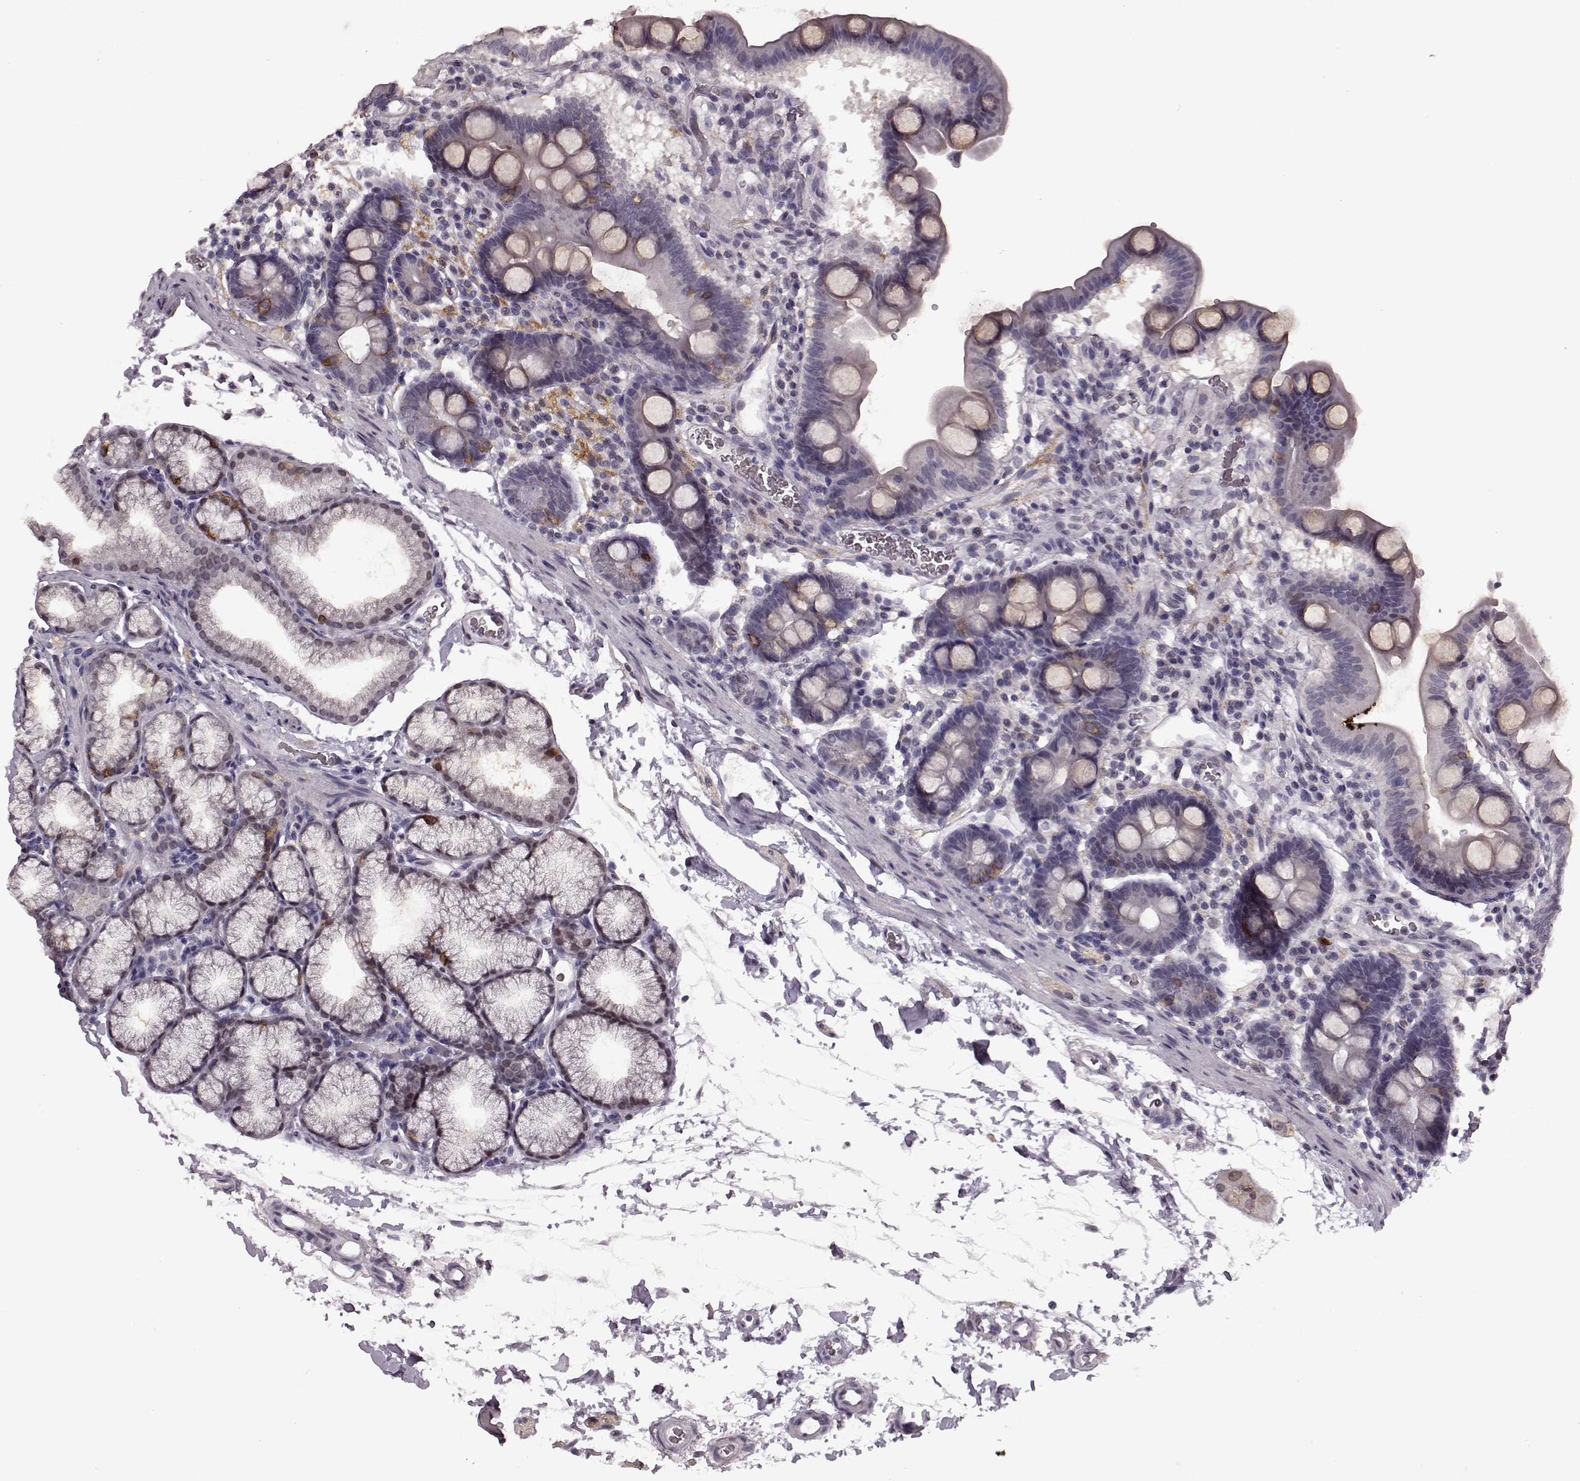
{"staining": {"intensity": "weak", "quantity": "<25%", "location": "cytoplasmic/membranous"}, "tissue": "duodenum", "cell_type": "Glandular cells", "image_type": "normal", "snomed": [{"axis": "morphology", "description": "Normal tissue, NOS"}, {"axis": "topography", "description": "Duodenum"}], "caption": "Glandular cells show no significant protein staining in unremarkable duodenum. The staining is performed using DAB brown chromogen with nuclei counter-stained in using hematoxylin.", "gene": "STX1A", "patient": {"sex": "male", "age": 59}}